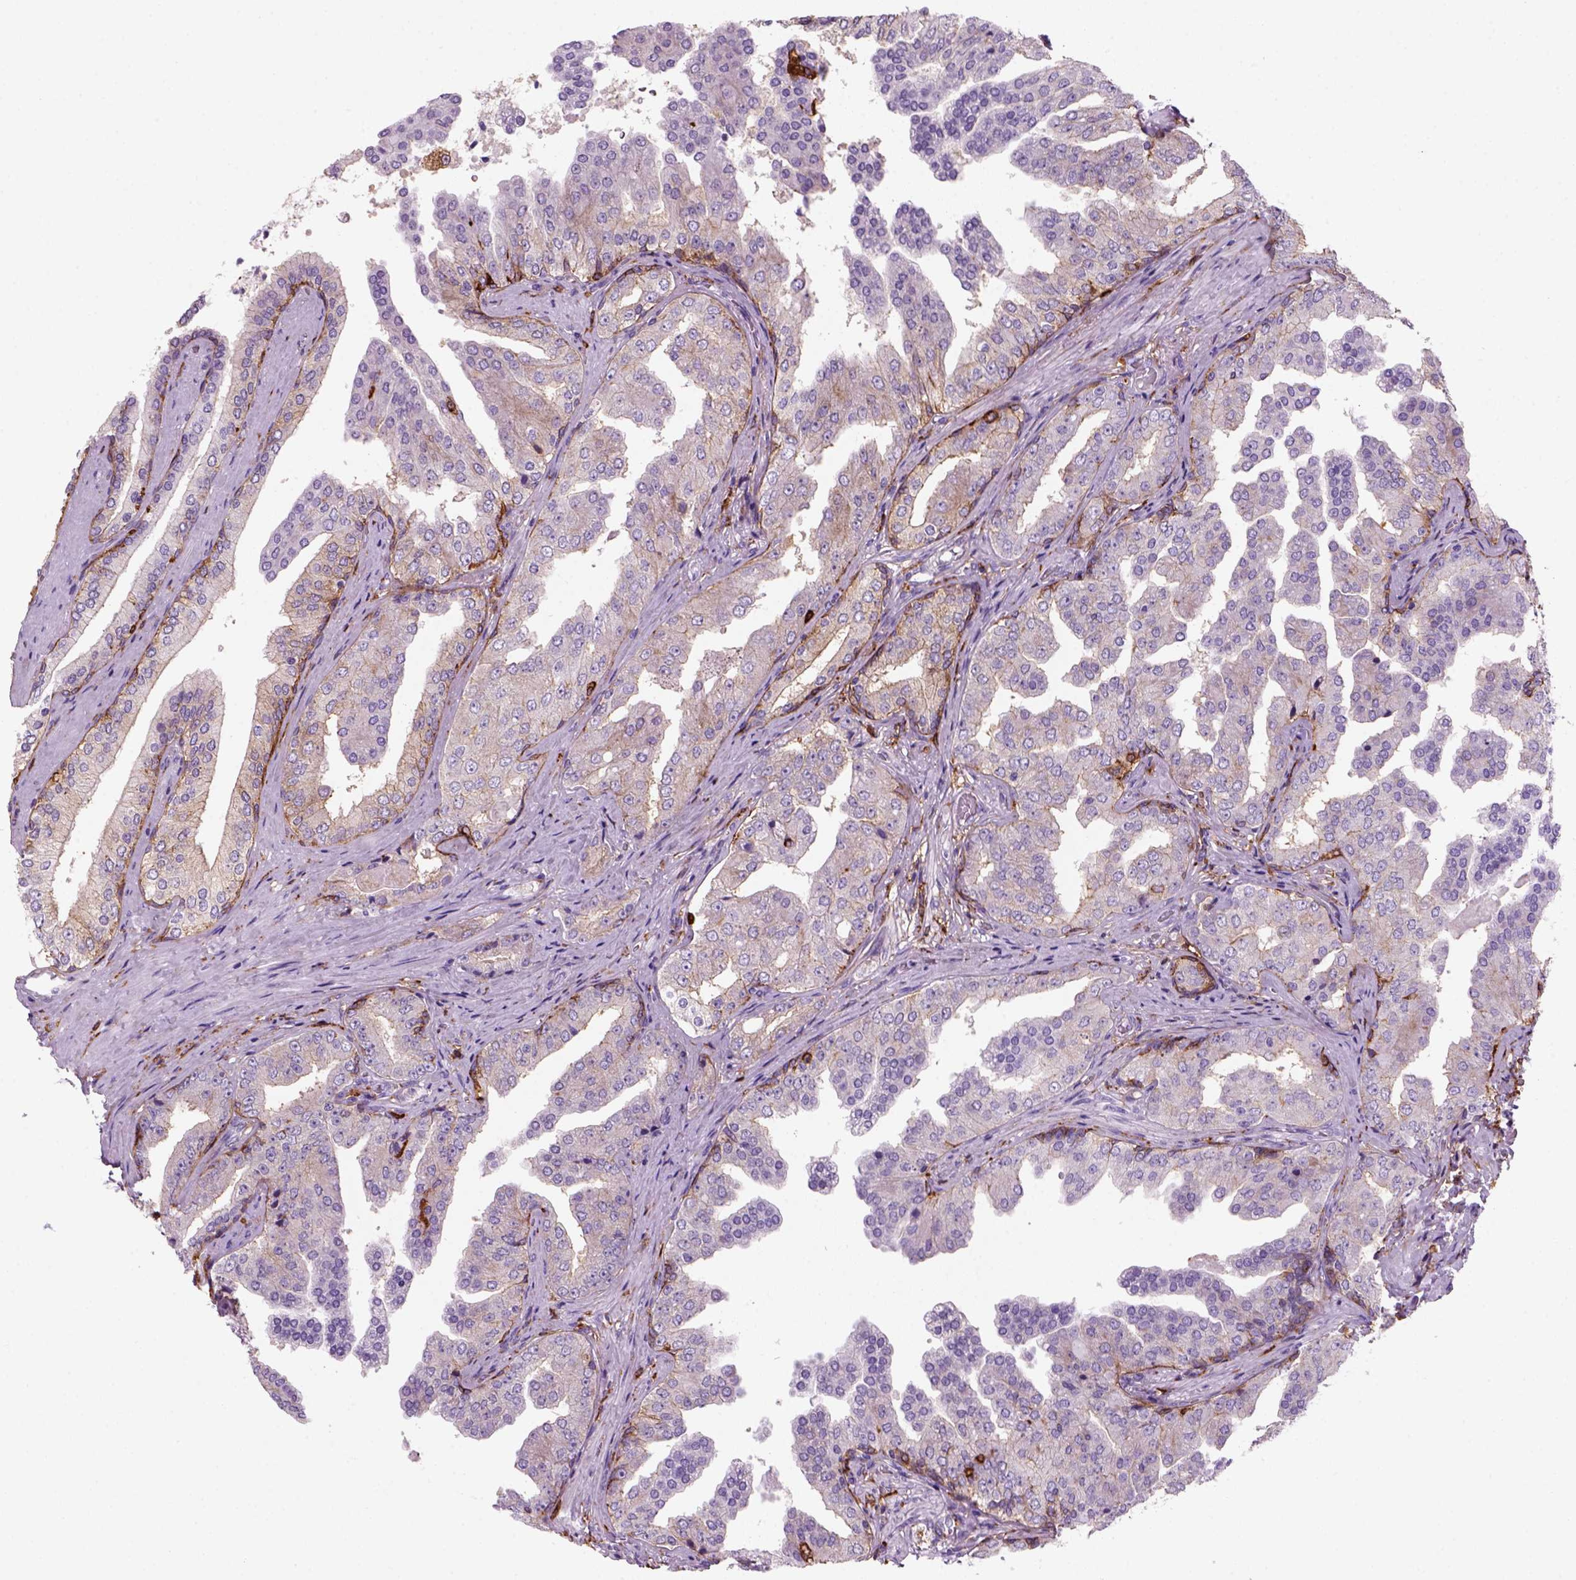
{"staining": {"intensity": "weak", "quantity": ">75%", "location": "cytoplasmic/membranous"}, "tissue": "prostate cancer", "cell_type": "Tumor cells", "image_type": "cancer", "snomed": [{"axis": "morphology", "description": "Adenocarcinoma, Low grade"}, {"axis": "topography", "description": "Prostate and seminal vesicle, NOS"}], "caption": "Immunohistochemical staining of prostate adenocarcinoma (low-grade) shows low levels of weak cytoplasmic/membranous positivity in about >75% of tumor cells. (DAB IHC with brightfield microscopy, high magnification).", "gene": "MARCKS", "patient": {"sex": "male", "age": 61}}